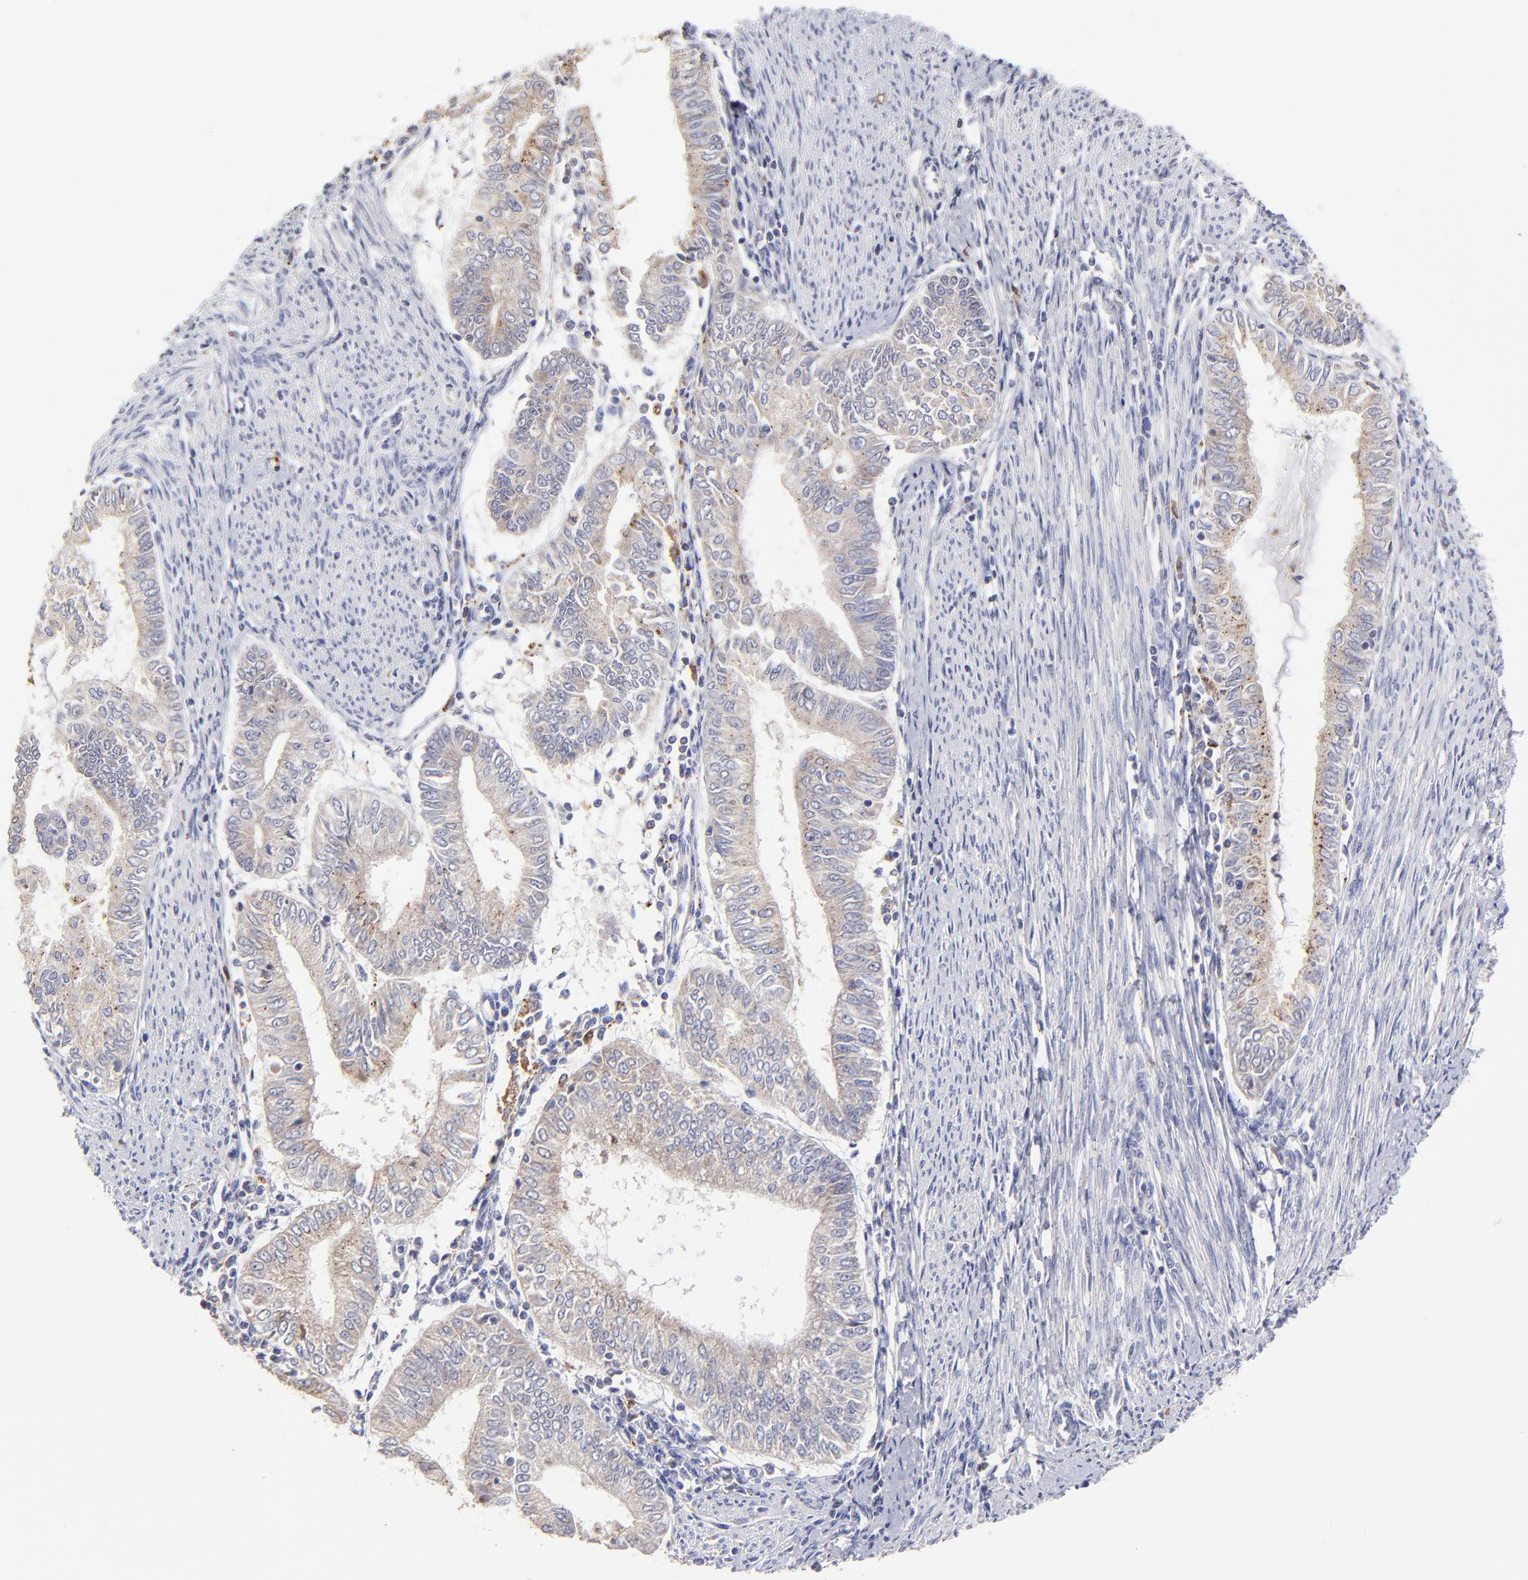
{"staining": {"intensity": "weak", "quantity": "25%-75%", "location": "cytoplasmic/membranous"}, "tissue": "endometrial cancer", "cell_type": "Tumor cells", "image_type": "cancer", "snomed": [{"axis": "morphology", "description": "Adenocarcinoma, NOS"}, {"axis": "topography", "description": "Endometrium"}], "caption": "Human adenocarcinoma (endometrial) stained with a protein marker shows weak staining in tumor cells.", "gene": "GCSAM", "patient": {"sex": "female", "age": 66}}